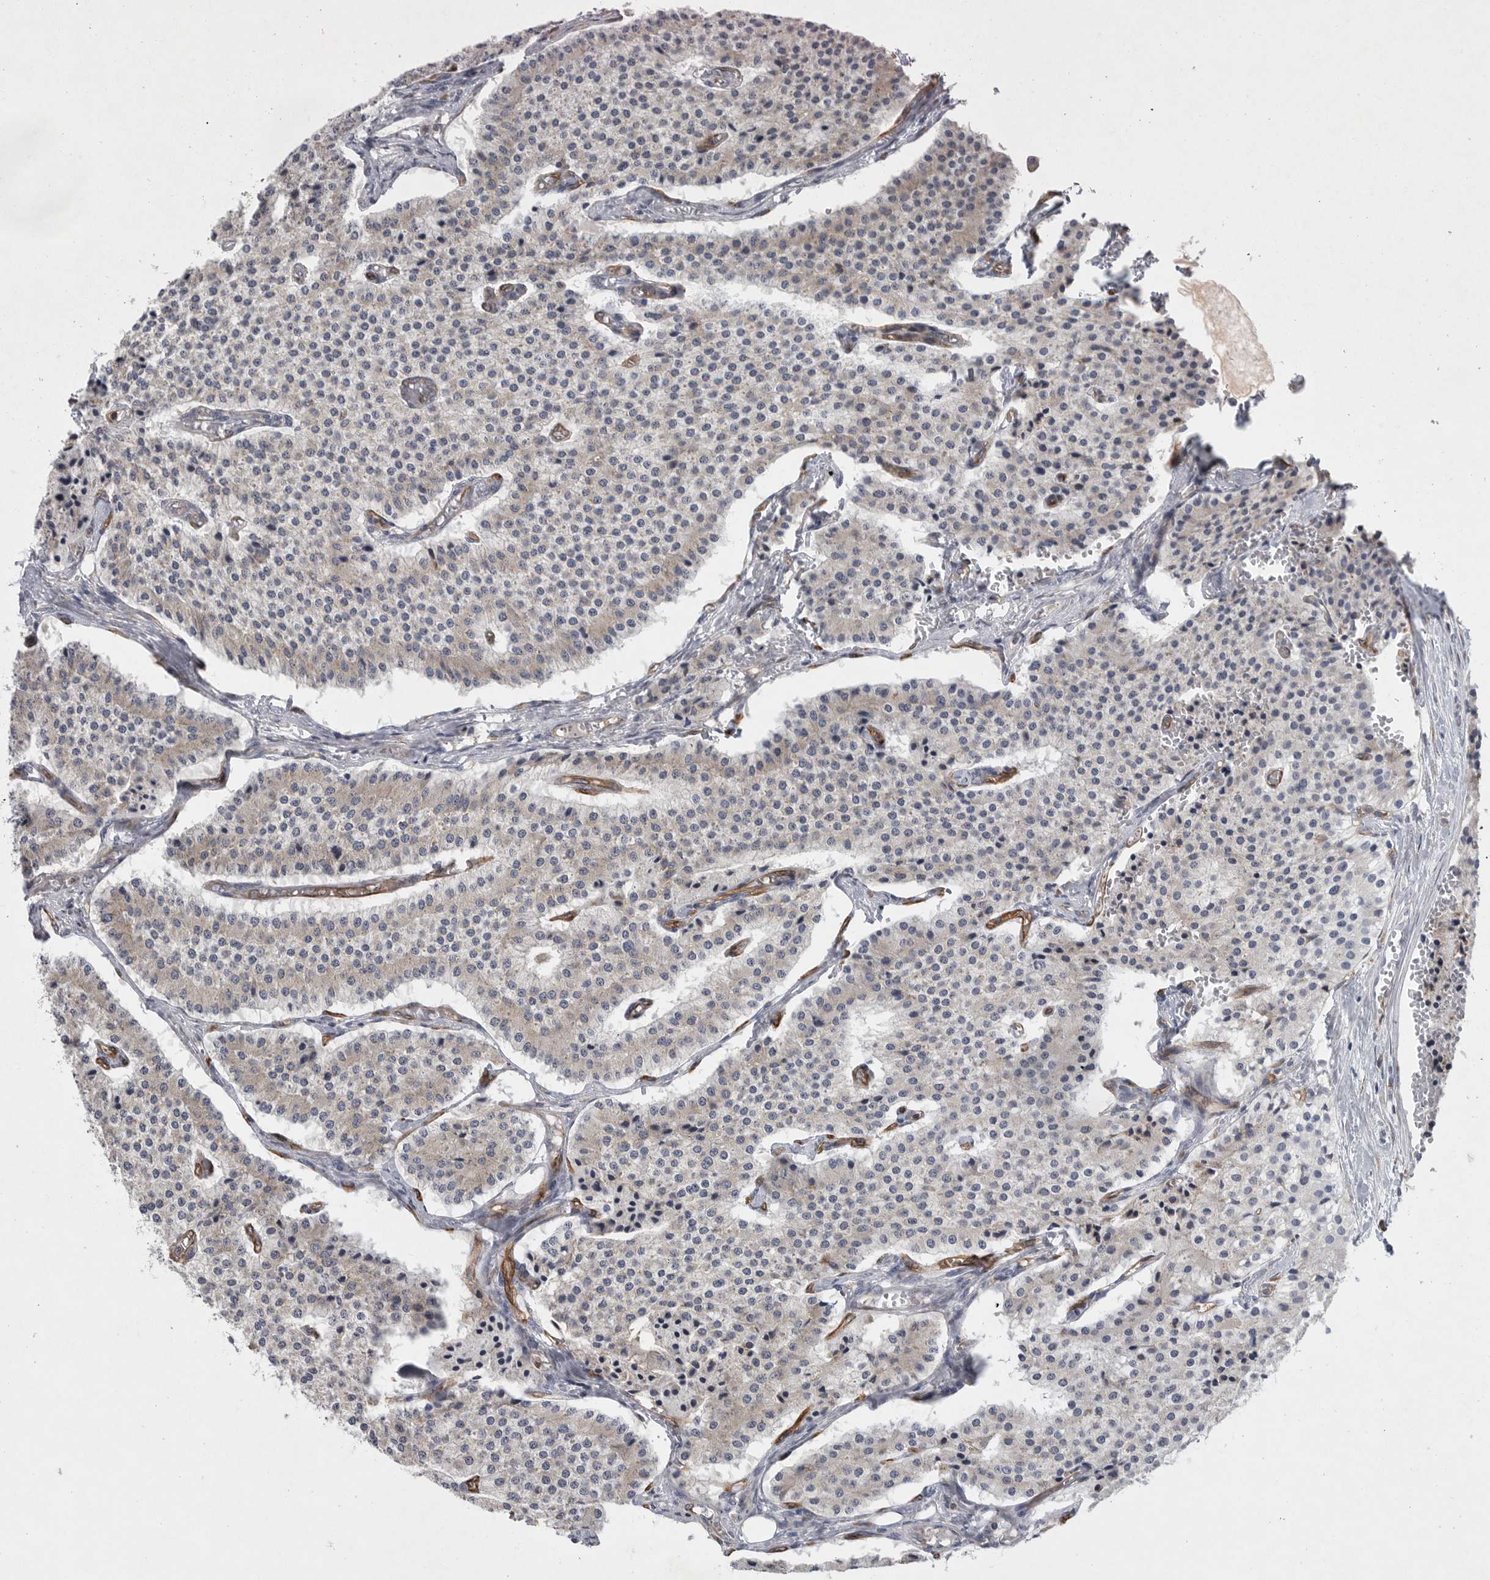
{"staining": {"intensity": "weak", "quantity": "<25%", "location": "cytoplasmic/membranous"}, "tissue": "carcinoid", "cell_type": "Tumor cells", "image_type": "cancer", "snomed": [{"axis": "morphology", "description": "Carcinoid, malignant, NOS"}, {"axis": "topography", "description": "Colon"}], "caption": "Tumor cells are negative for brown protein staining in malignant carcinoid.", "gene": "MINPP1", "patient": {"sex": "female", "age": 52}}